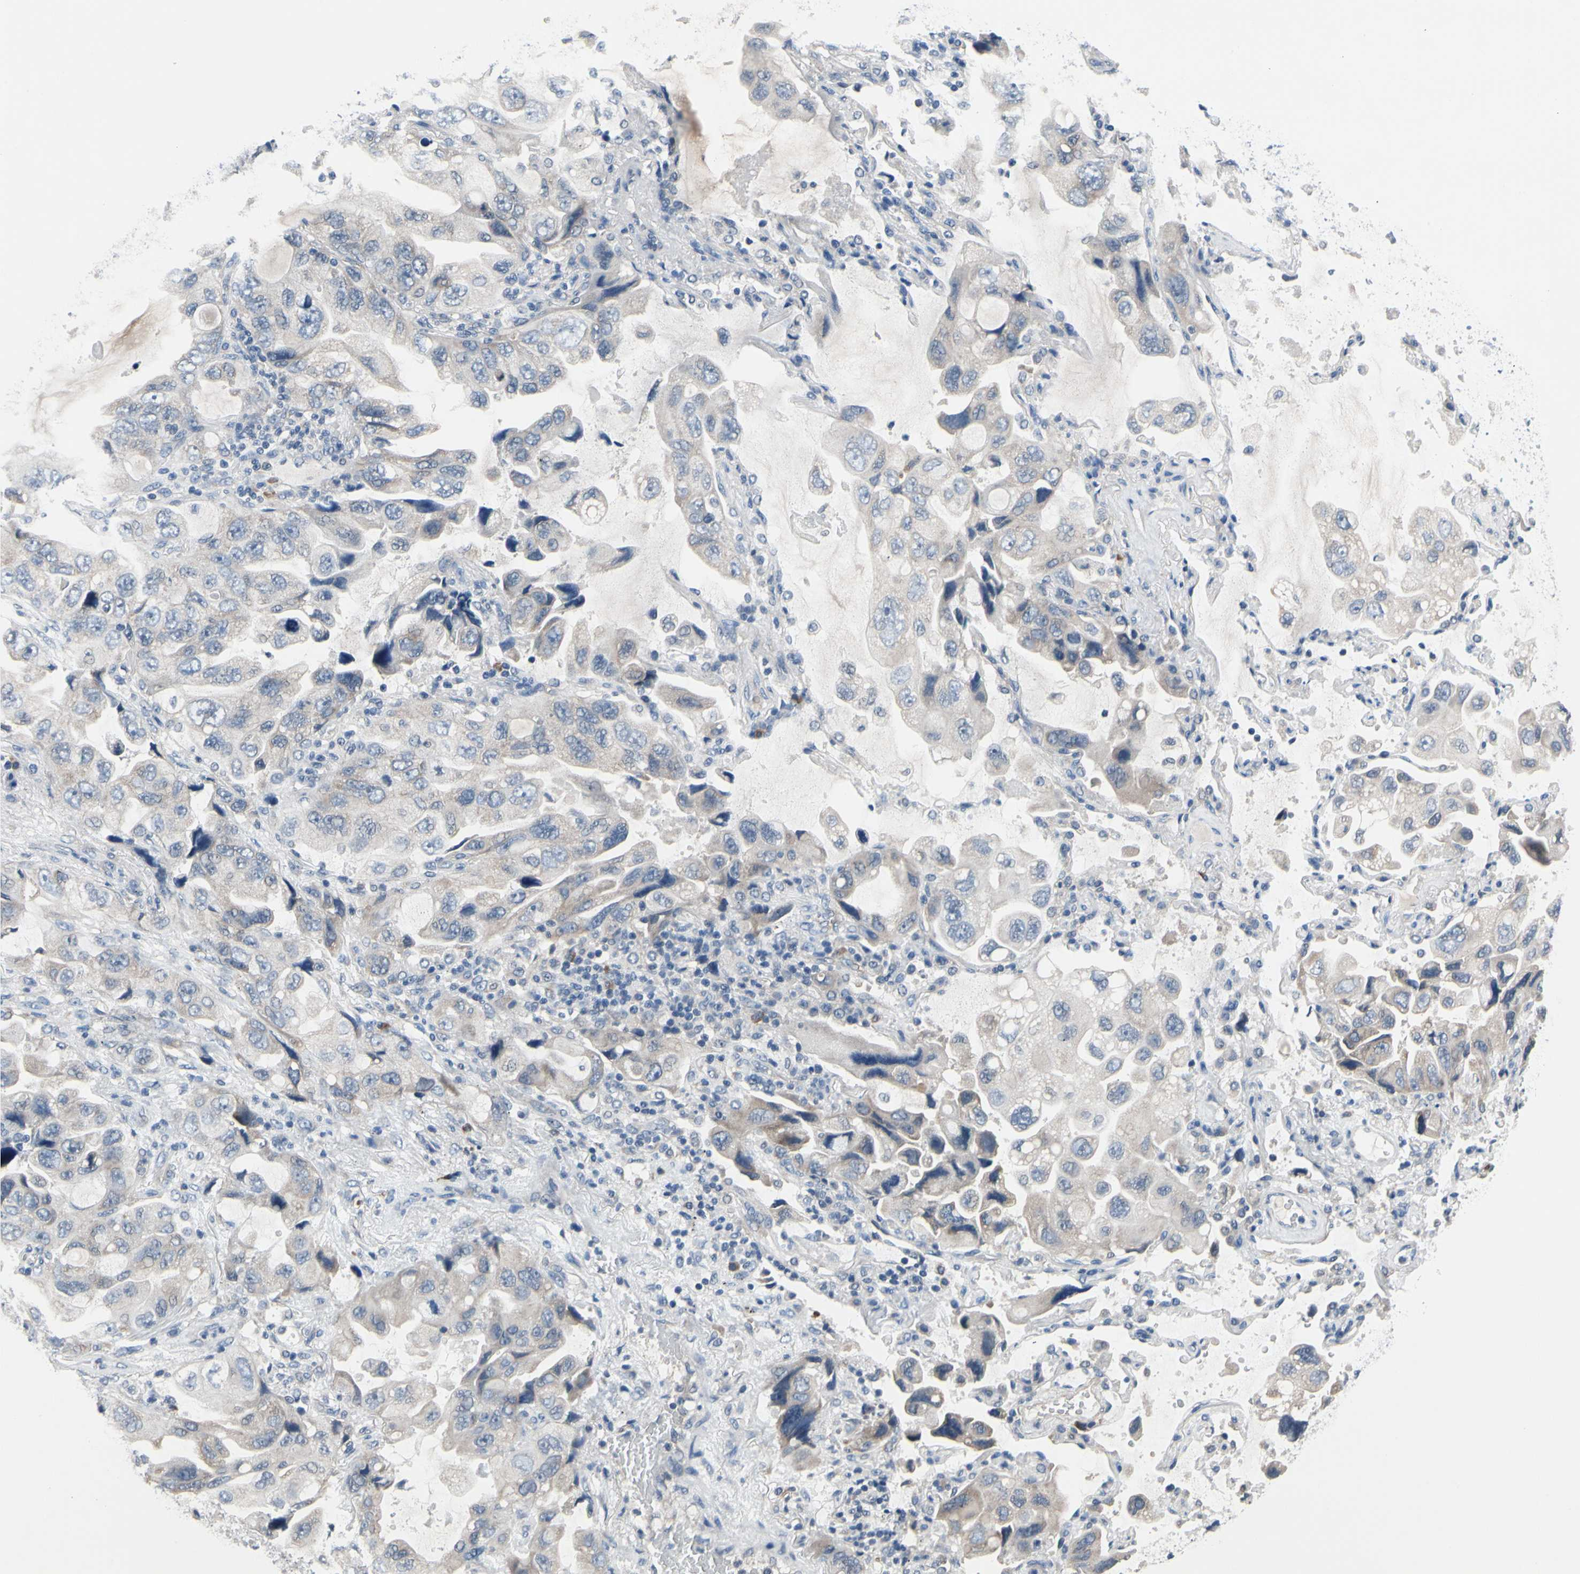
{"staining": {"intensity": "weak", "quantity": "<25%", "location": "cytoplasmic/membranous"}, "tissue": "lung cancer", "cell_type": "Tumor cells", "image_type": "cancer", "snomed": [{"axis": "morphology", "description": "Squamous cell carcinoma, NOS"}, {"axis": "topography", "description": "Lung"}], "caption": "The histopathology image displays no significant expression in tumor cells of squamous cell carcinoma (lung). Brightfield microscopy of immunohistochemistry stained with DAB (3,3'-diaminobenzidine) (brown) and hematoxylin (blue), captured at high magnification.", "gene": "SELENOK", "patient": {"sex": "female", "age": 73}}